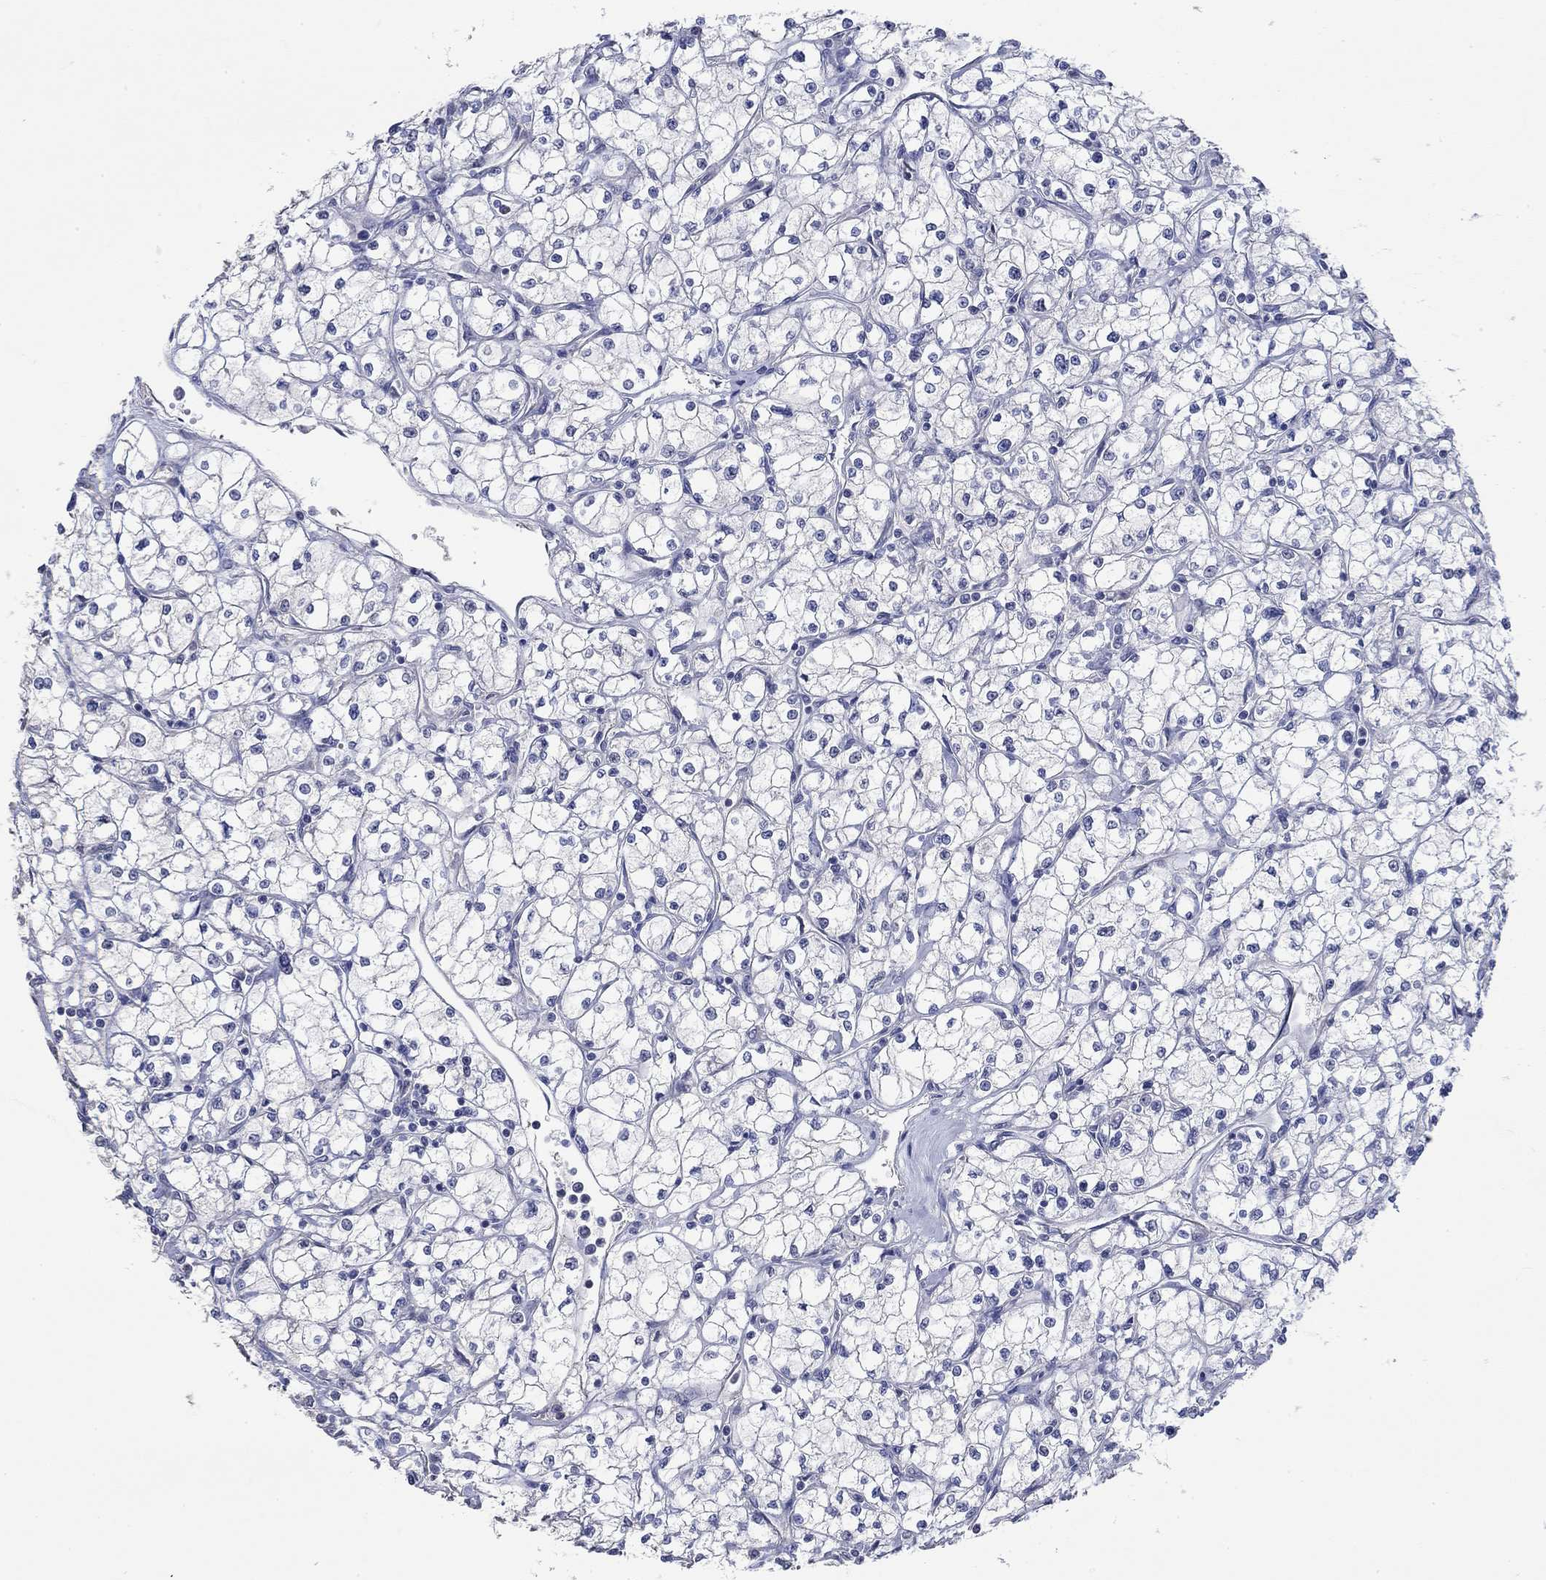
{"staining": {"intensity": "weak", "quantity": "<25%", "location": "nuclear"}, "tissue": "renal cancer", "cell_type": "Tumor cells", "image_type": "cancer", "snomed": [{"axis": "morphology", "description": "Adenocarcinoma, NOS"}, {"axis": "topography", "description": "Kidney"}], "caption": "DAB (3,3'-diaminobenzidine) immunohistochemical staining of renal adenocarcinoma demonstrates no significant staining in tumor cells. (DAB immunohistochemistry (IHC) visualized using brightfield microscopy, high magnification).", "gene": "PNMA5", "patient": {"sex": "male", "age": 67}}